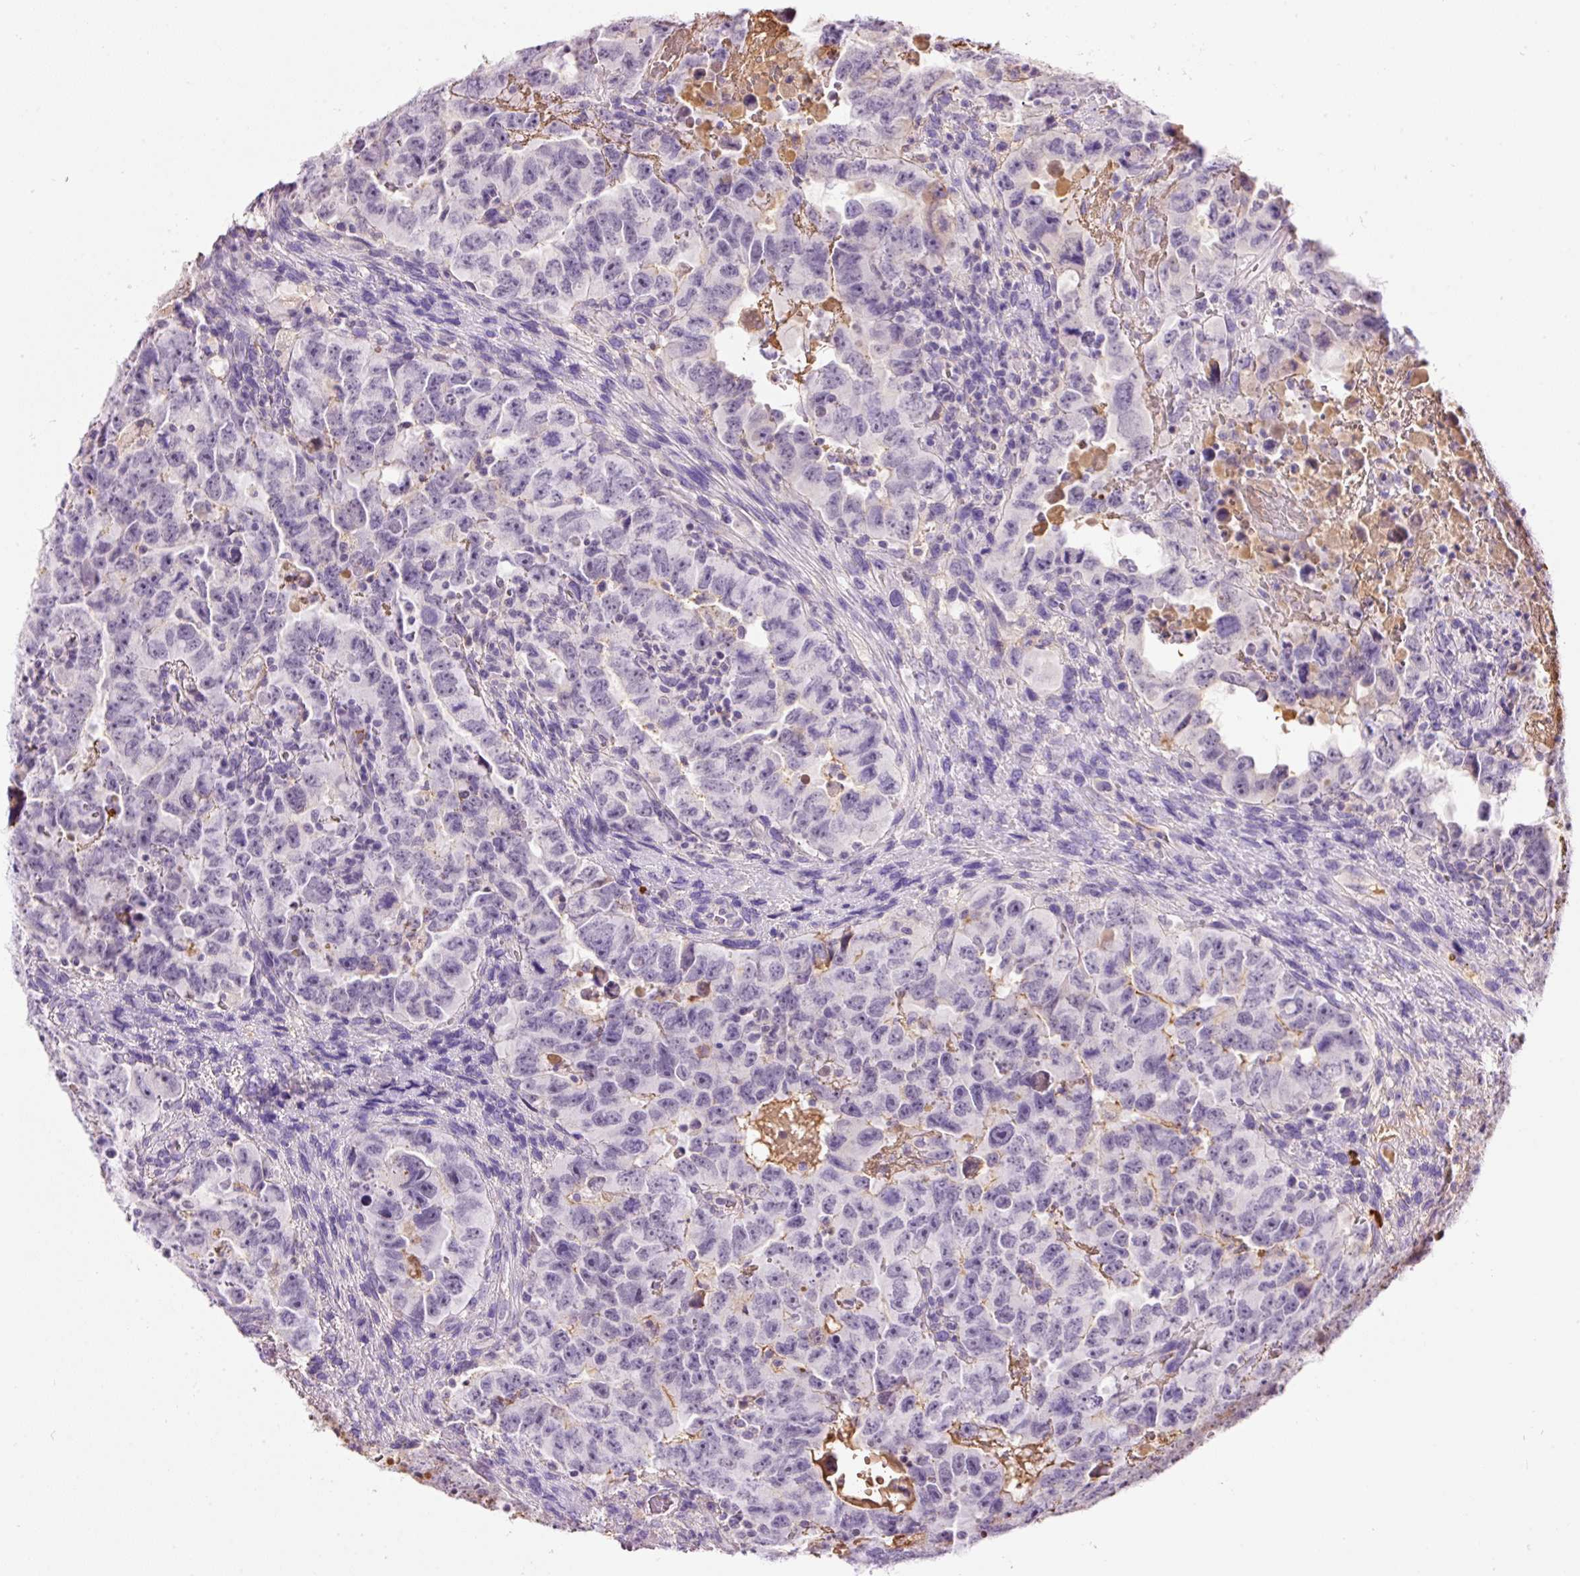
{"staining": {"intensity": "negative", "quantity": "none", "location": "none"}, "tissue": "testis cancer", "cell_type": "Tumor cells", "image_type": "cancer", "snomed": [{"axis": "morphology", "description": "Carcinoma, Embryonal, NOS"}, {"axis": "topography", "description": "Testis"}], "caption": "Tumor cells are negative for brown protein staining in testis cancer (embryonal carcinoma). Nuclei are stained in blue.", "gene": "PRPF38B", "patient": {"sex": "male", "age": 24}}